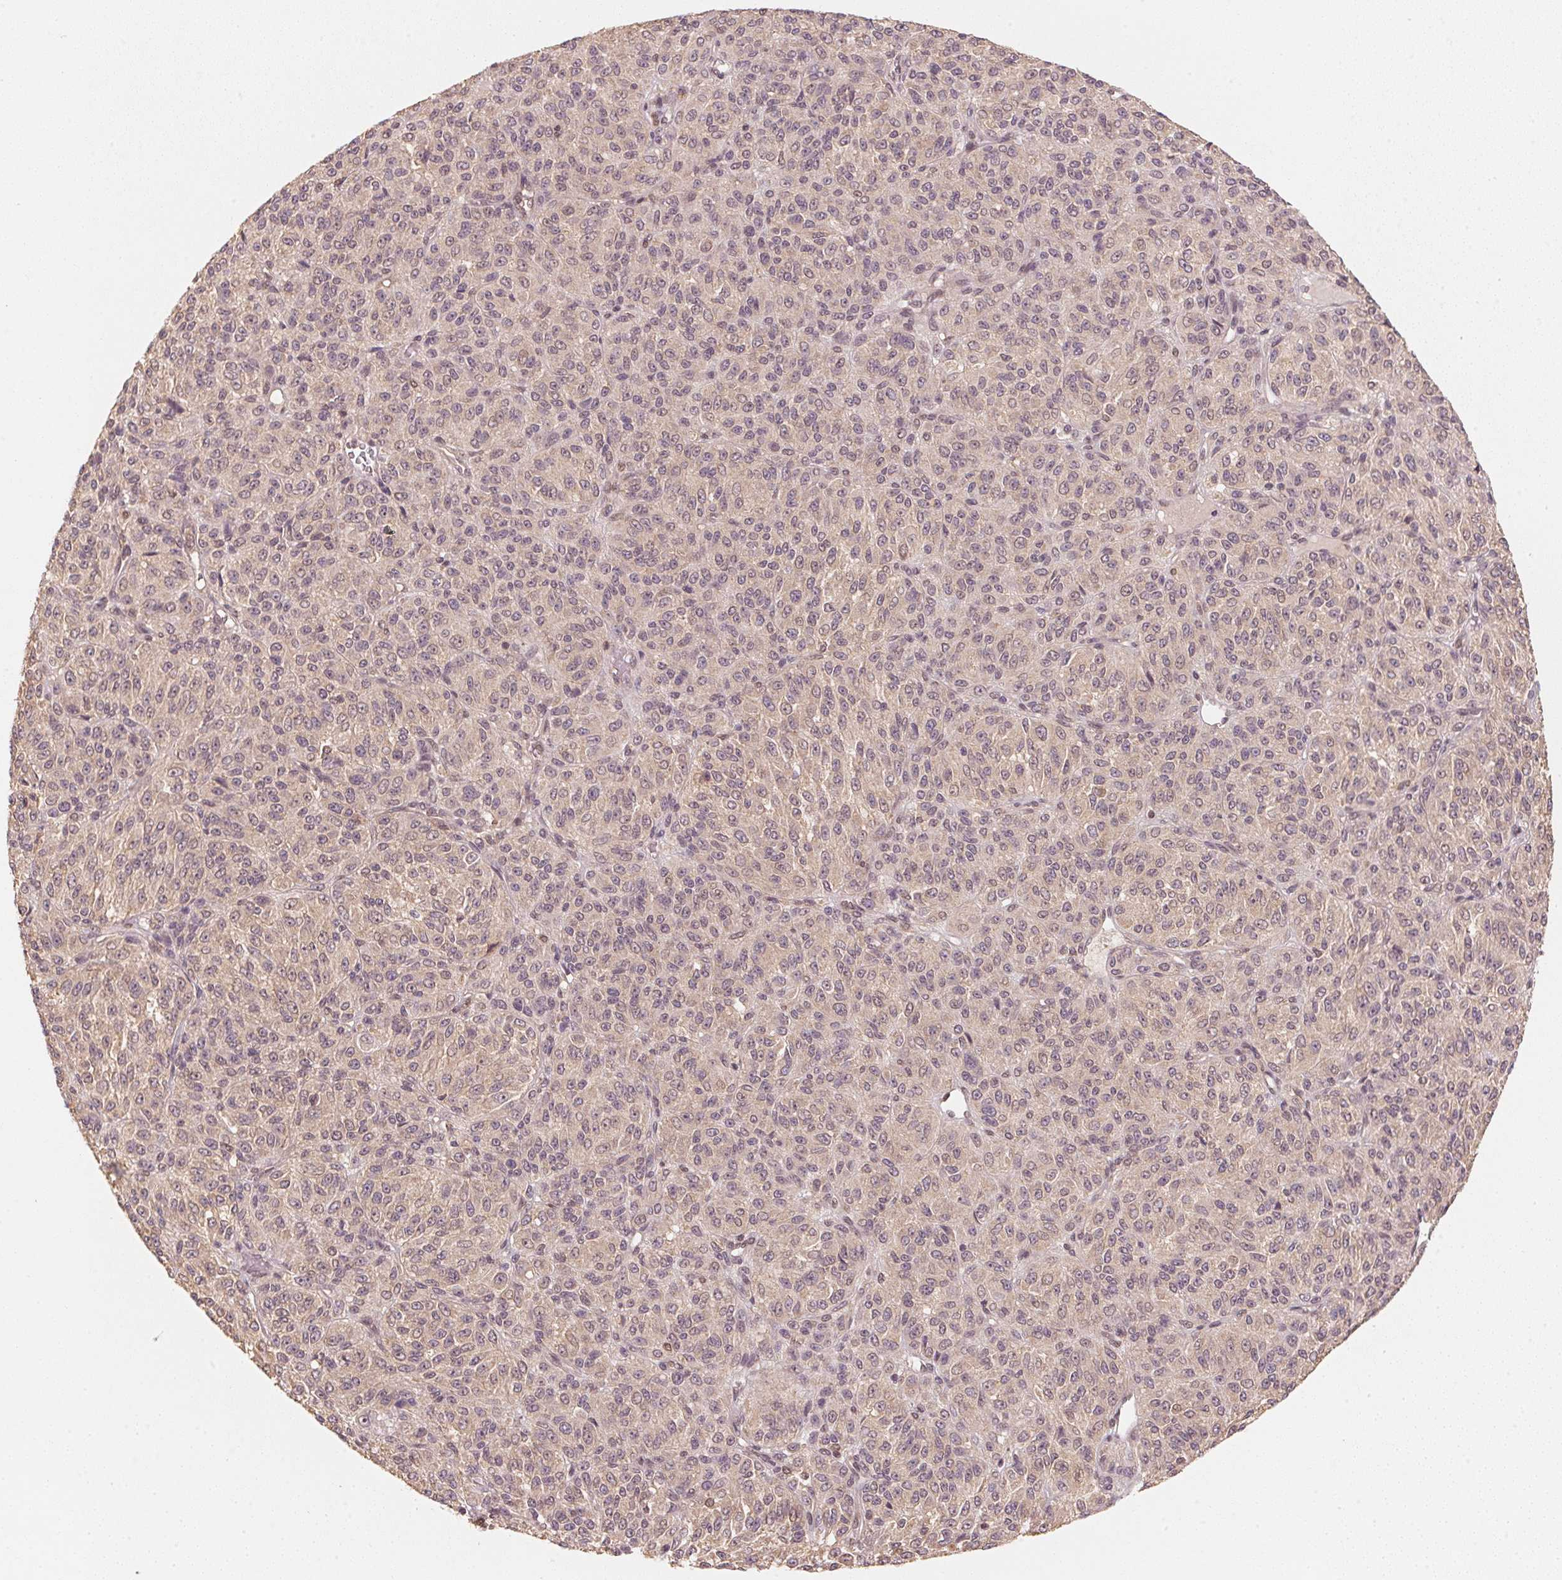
{"staining": {"intensity": "weak", "quantity": "25%-75%", "location": "nuclear"}, "tissue": "melanoma", "cell_type": "Tumor cells", "image_type": "cancer", "snomed": [{"axis": "morphology", "description": "Malignant melanoma, Metastatic site"}, {"axis": "topography", "description": "Brain"}], "caption": "High-magnification brightfield microscopy of melanoma stained with DAB (brown) and counterstained with hematoxylin (blue). tumor cells exhibit weak nuclear positivity is identified in about25%-75% of cells.", "gene": "C2orf73", "patient": {"sex": "female", "age": 56}}